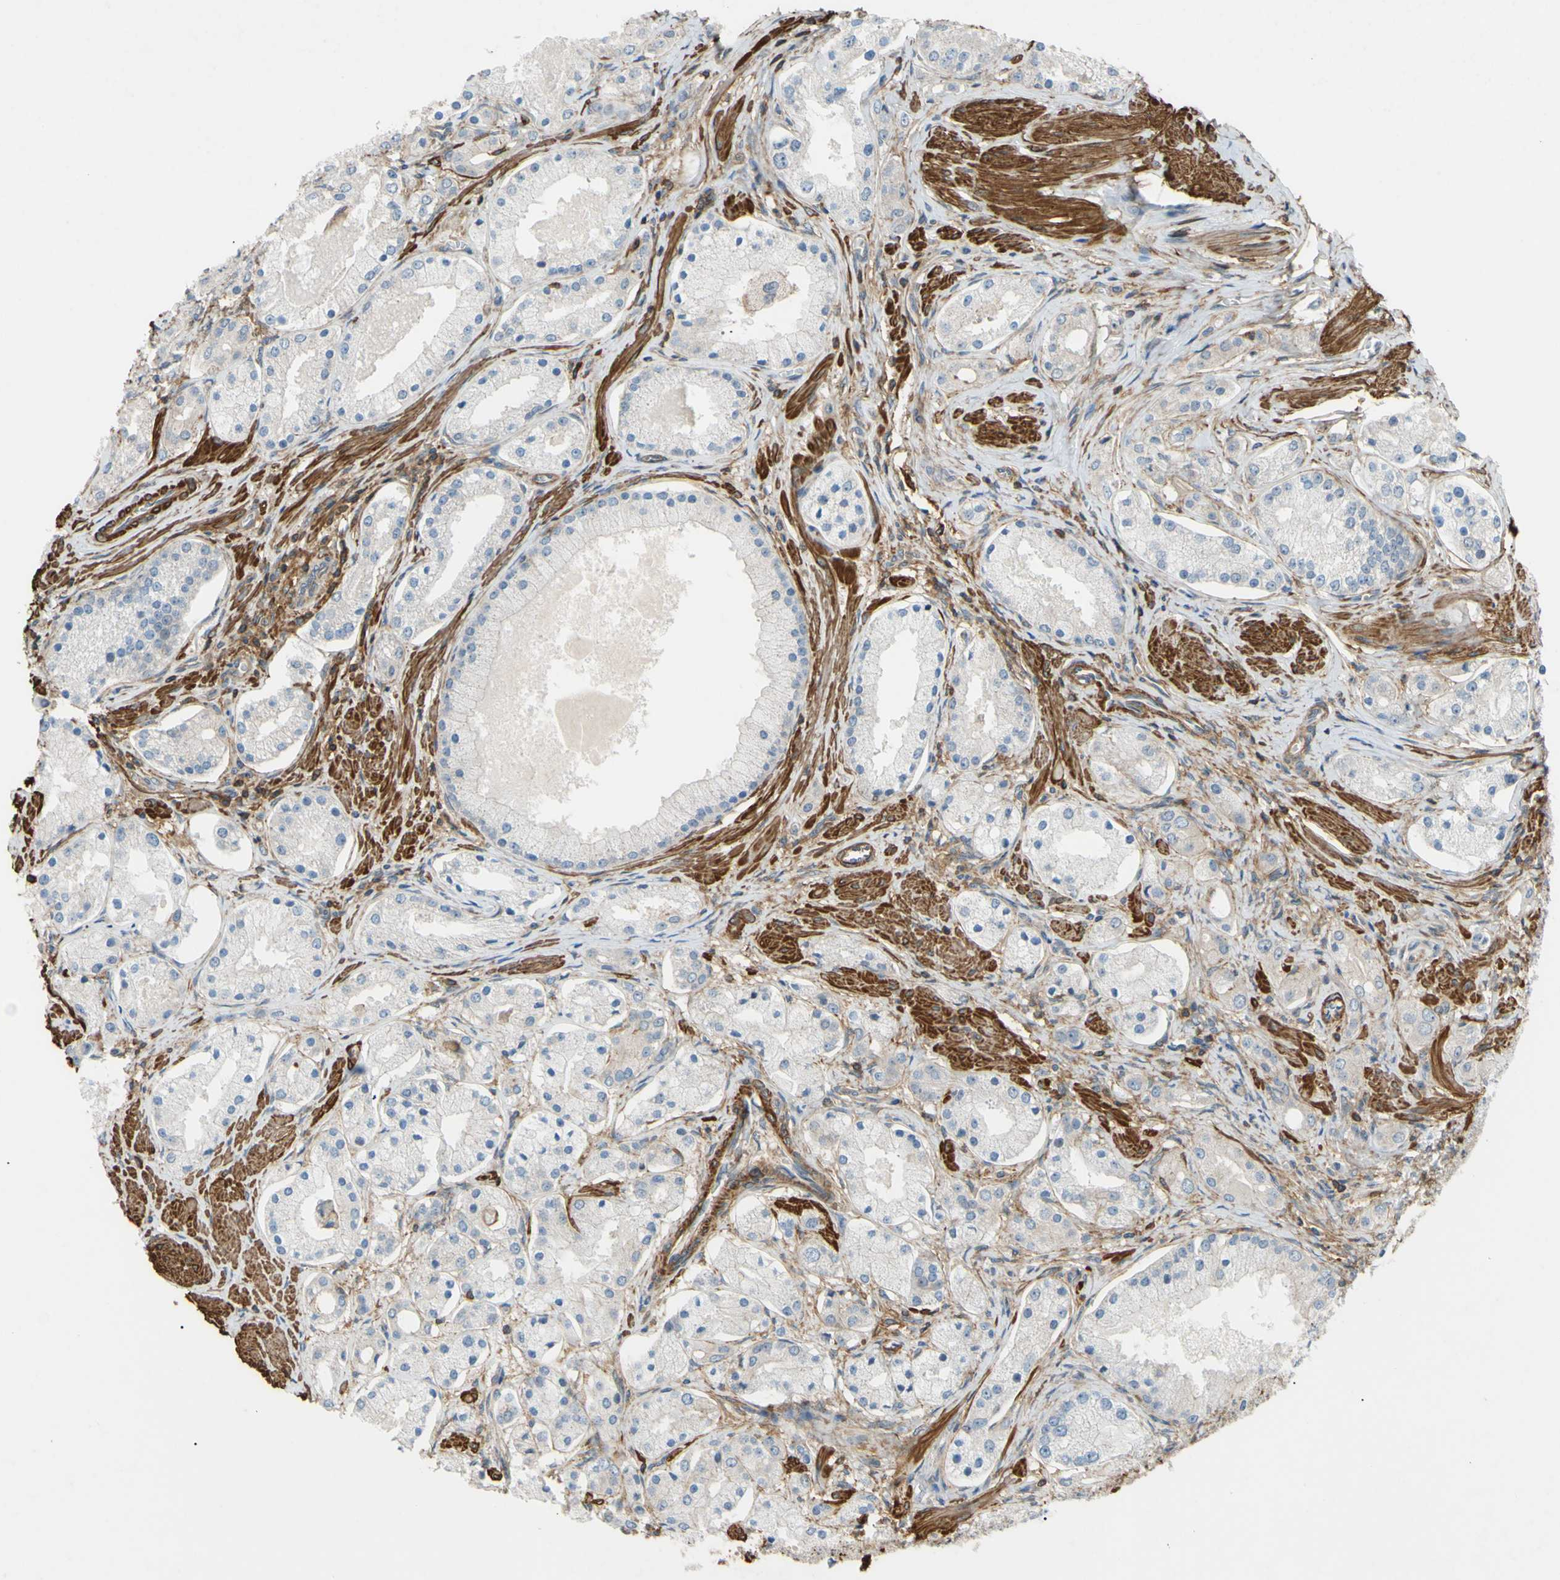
{"staining": {"intensity": "negative", "quantity": "none", "location": "none"}, "tissue": "prostate cancer", "cell_type": "Tumor cells", "image_type": "cancer", "snomed": [{"axis": "morphology", "description": "Adenocarcinoma, High grade"}, {"axis": "topography", "description": "Prostate"}], "caption": "This is an immunohistochemistry (IHC) histopathology image of human prostate high-grade adenocarcinoma. There is no expression in tumor cells.", "gene": "ADD3", "patient": {"sex": "male", "age": 66}}